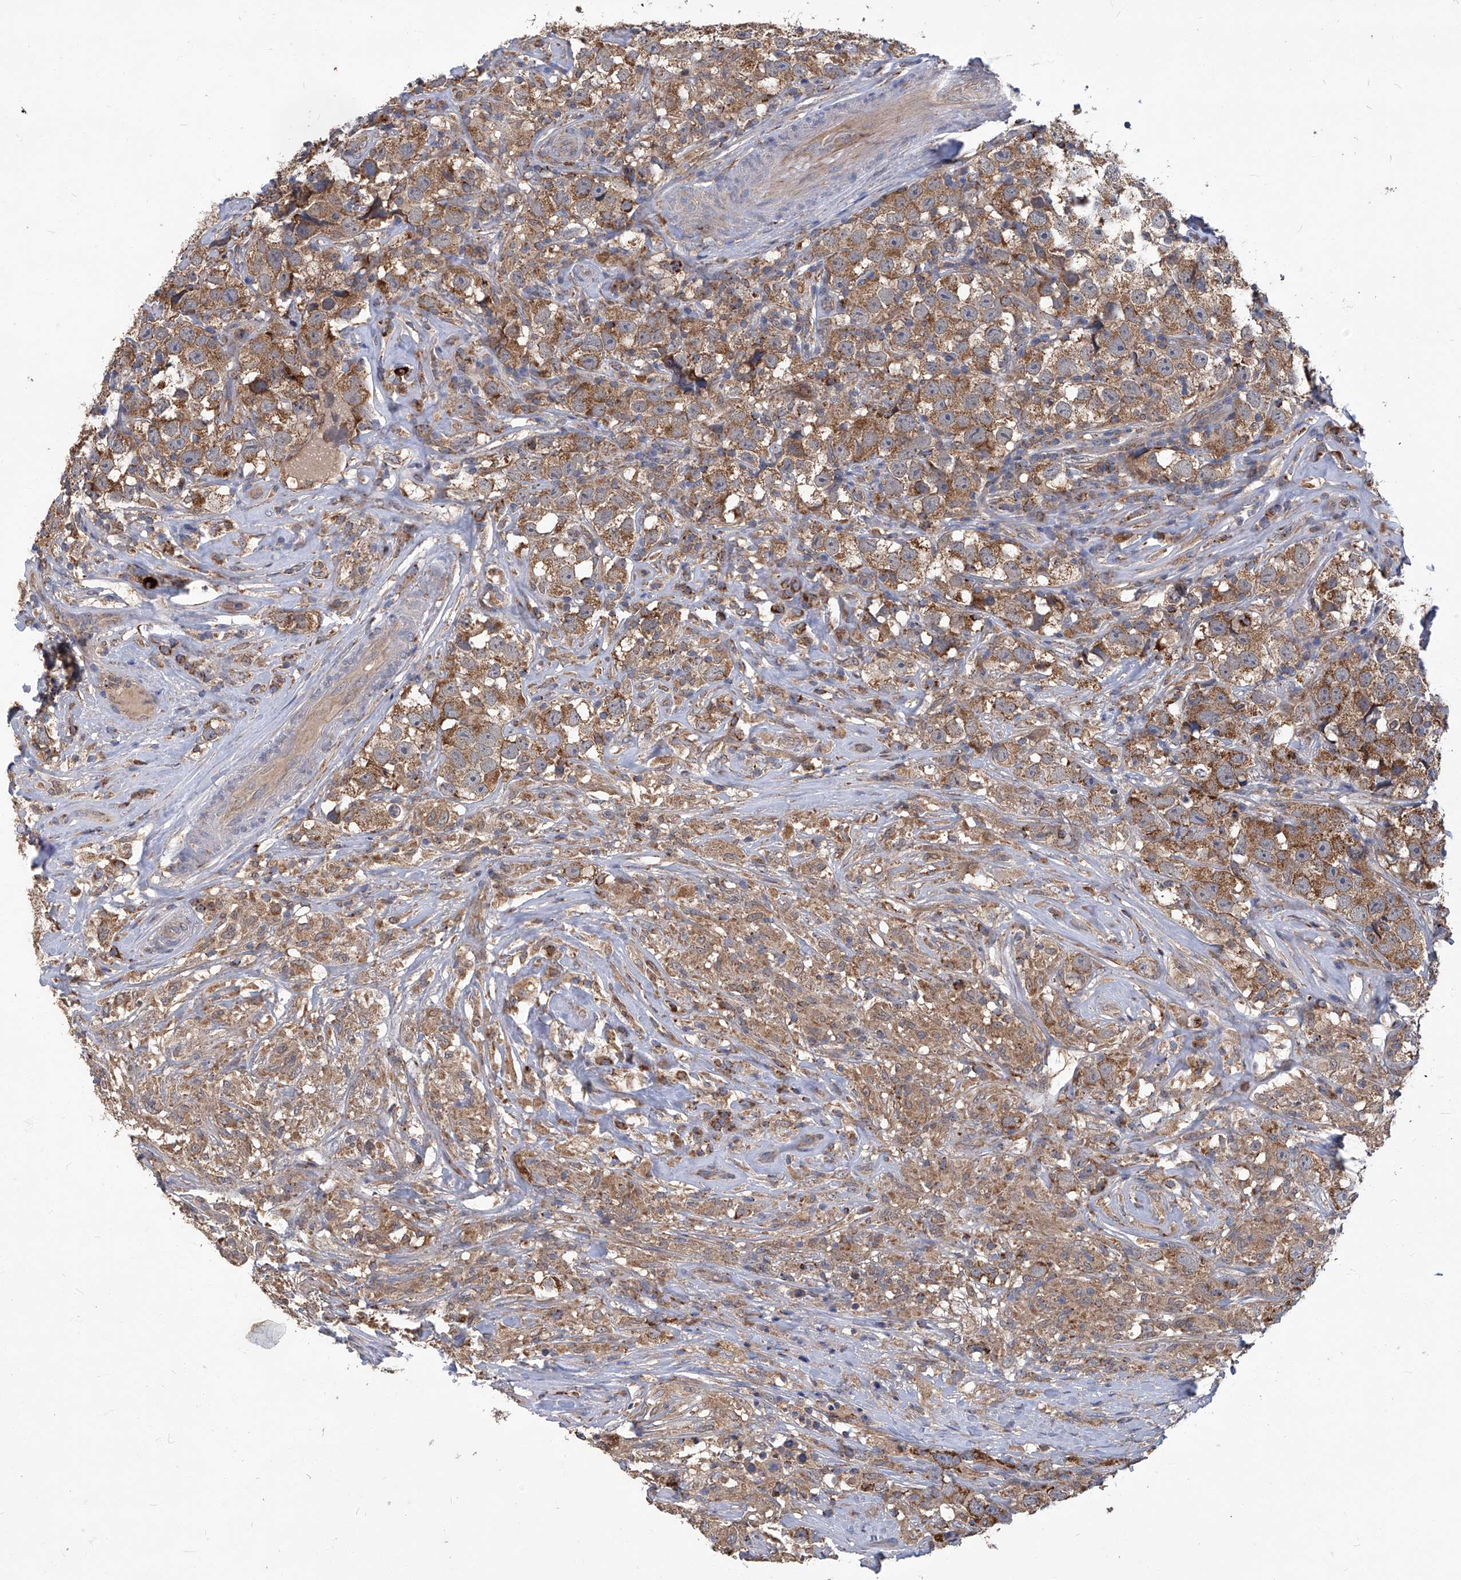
{"staining": {"intensity": "moderate", "quantity": ">75%", "location": "cytoplasmic/membranous"}, "tissue": "testis cancer", "cell_type": "Tumor cells", "image_type": "cancer", "snomed": [{"axis": "morphology", "description": "Seminoma, NOS"}, {"axis": "topography", "description": "Testis"}], "caption": "A medium amount of moderate cytoplasmic/membranous positivity is seen in approximately >75% of tumor cells in testis cancer (seminoma) tissue.", "gene": "TNFRSF13B", "patient": {"sex": "male", "age": 49}}